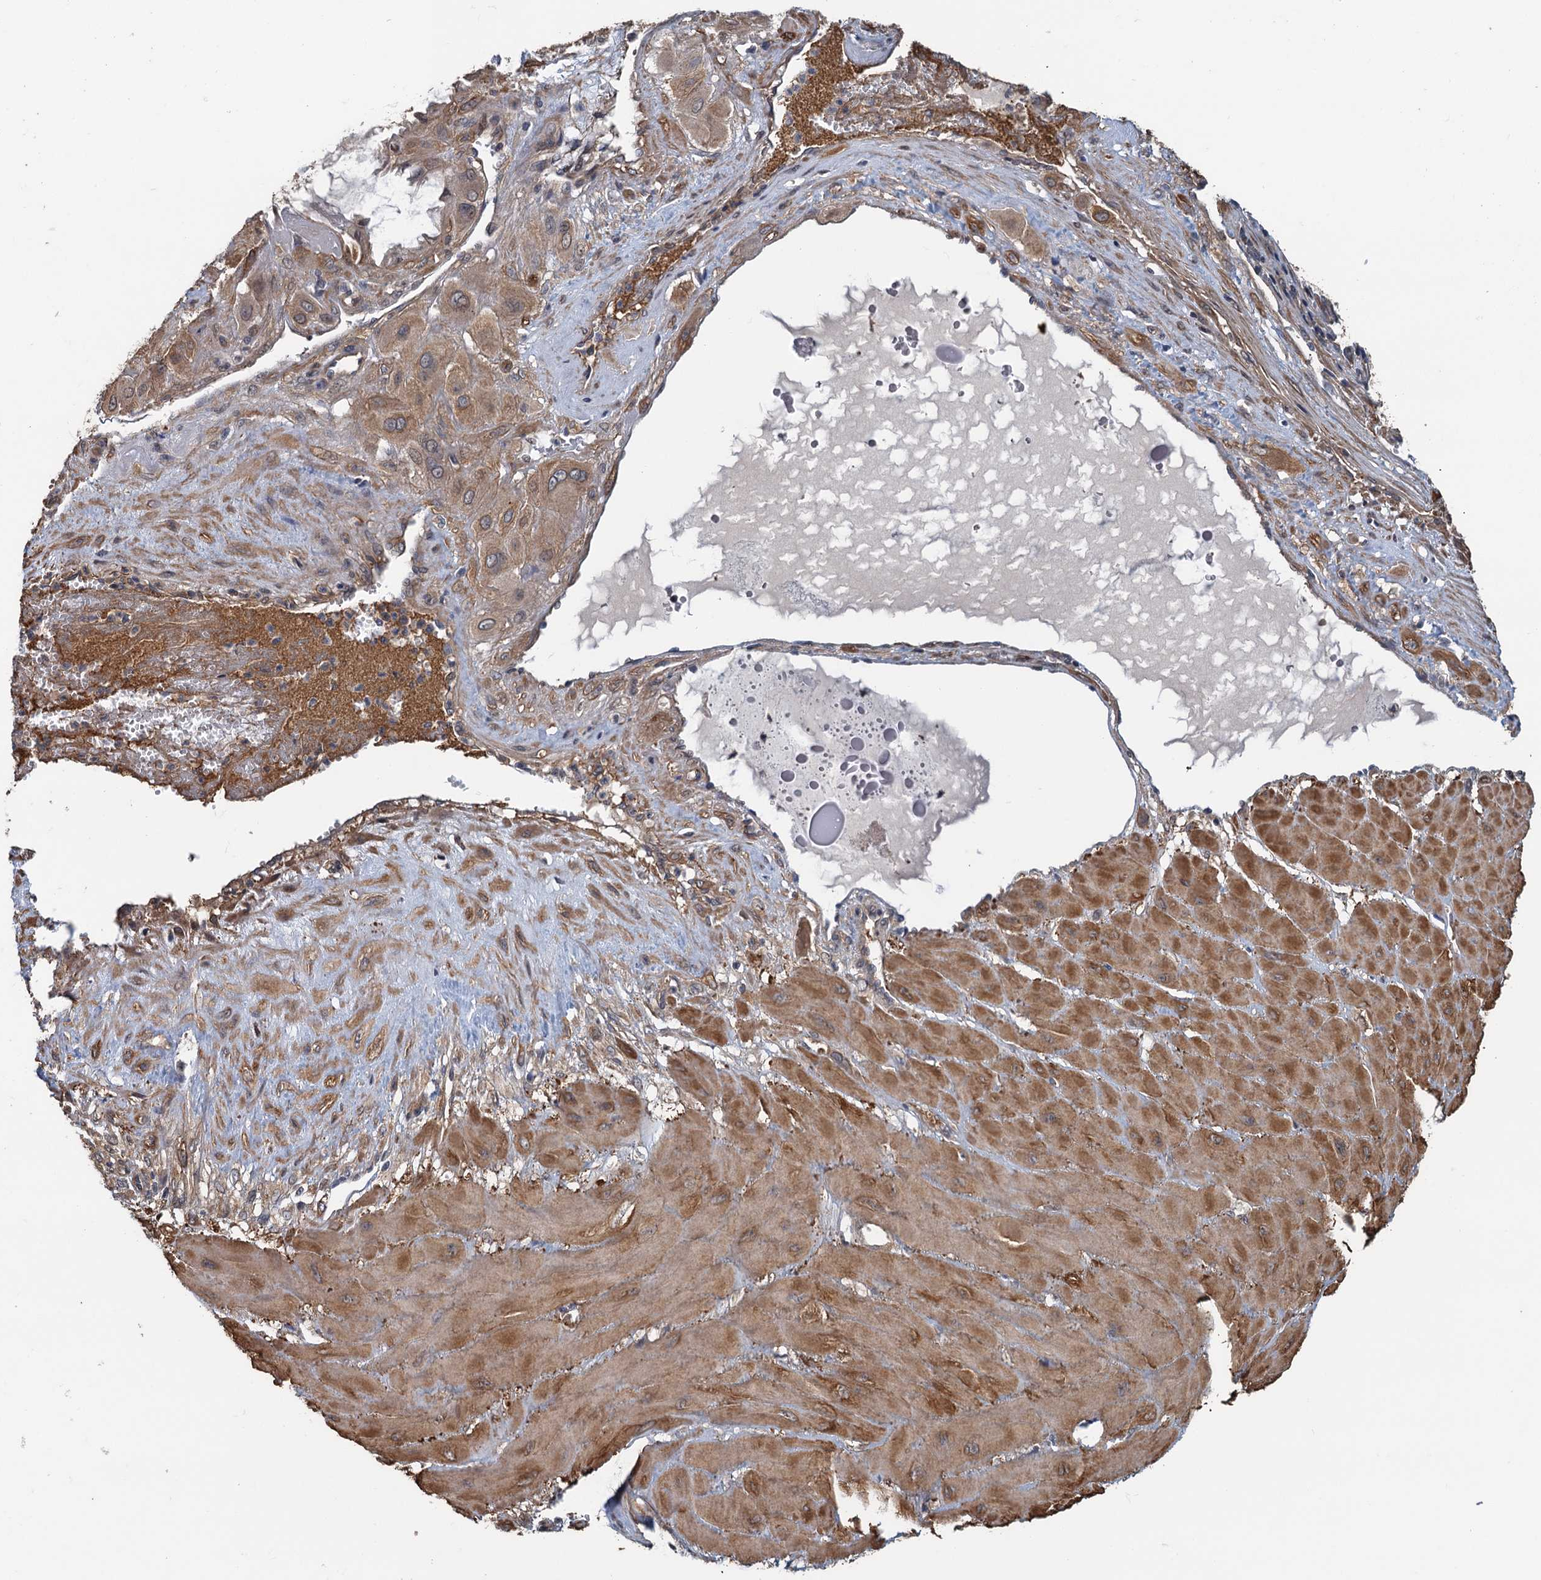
{"staining": {"intensity": "moderate", "quantity": ">75%", "location": "cytoplasmic/membranous"}, "tissue": "cervical cancer", "cell_type": "Tumor cells", "image_type": "cancer", "snomed": [{"axis": "morphology", "description": "Squamous cell carcinoma, NOS"}, {"axis": "topography", "description": "Cervix"}], "caption": "The histopathology image displays a brown stain indicating the presence of a protein in the cytoplasmic/membranous of tumor cells in cervical squamous cell carcinoma.", "gene": "MEAK7", "patient": {"sex": "female", "age": 34}}